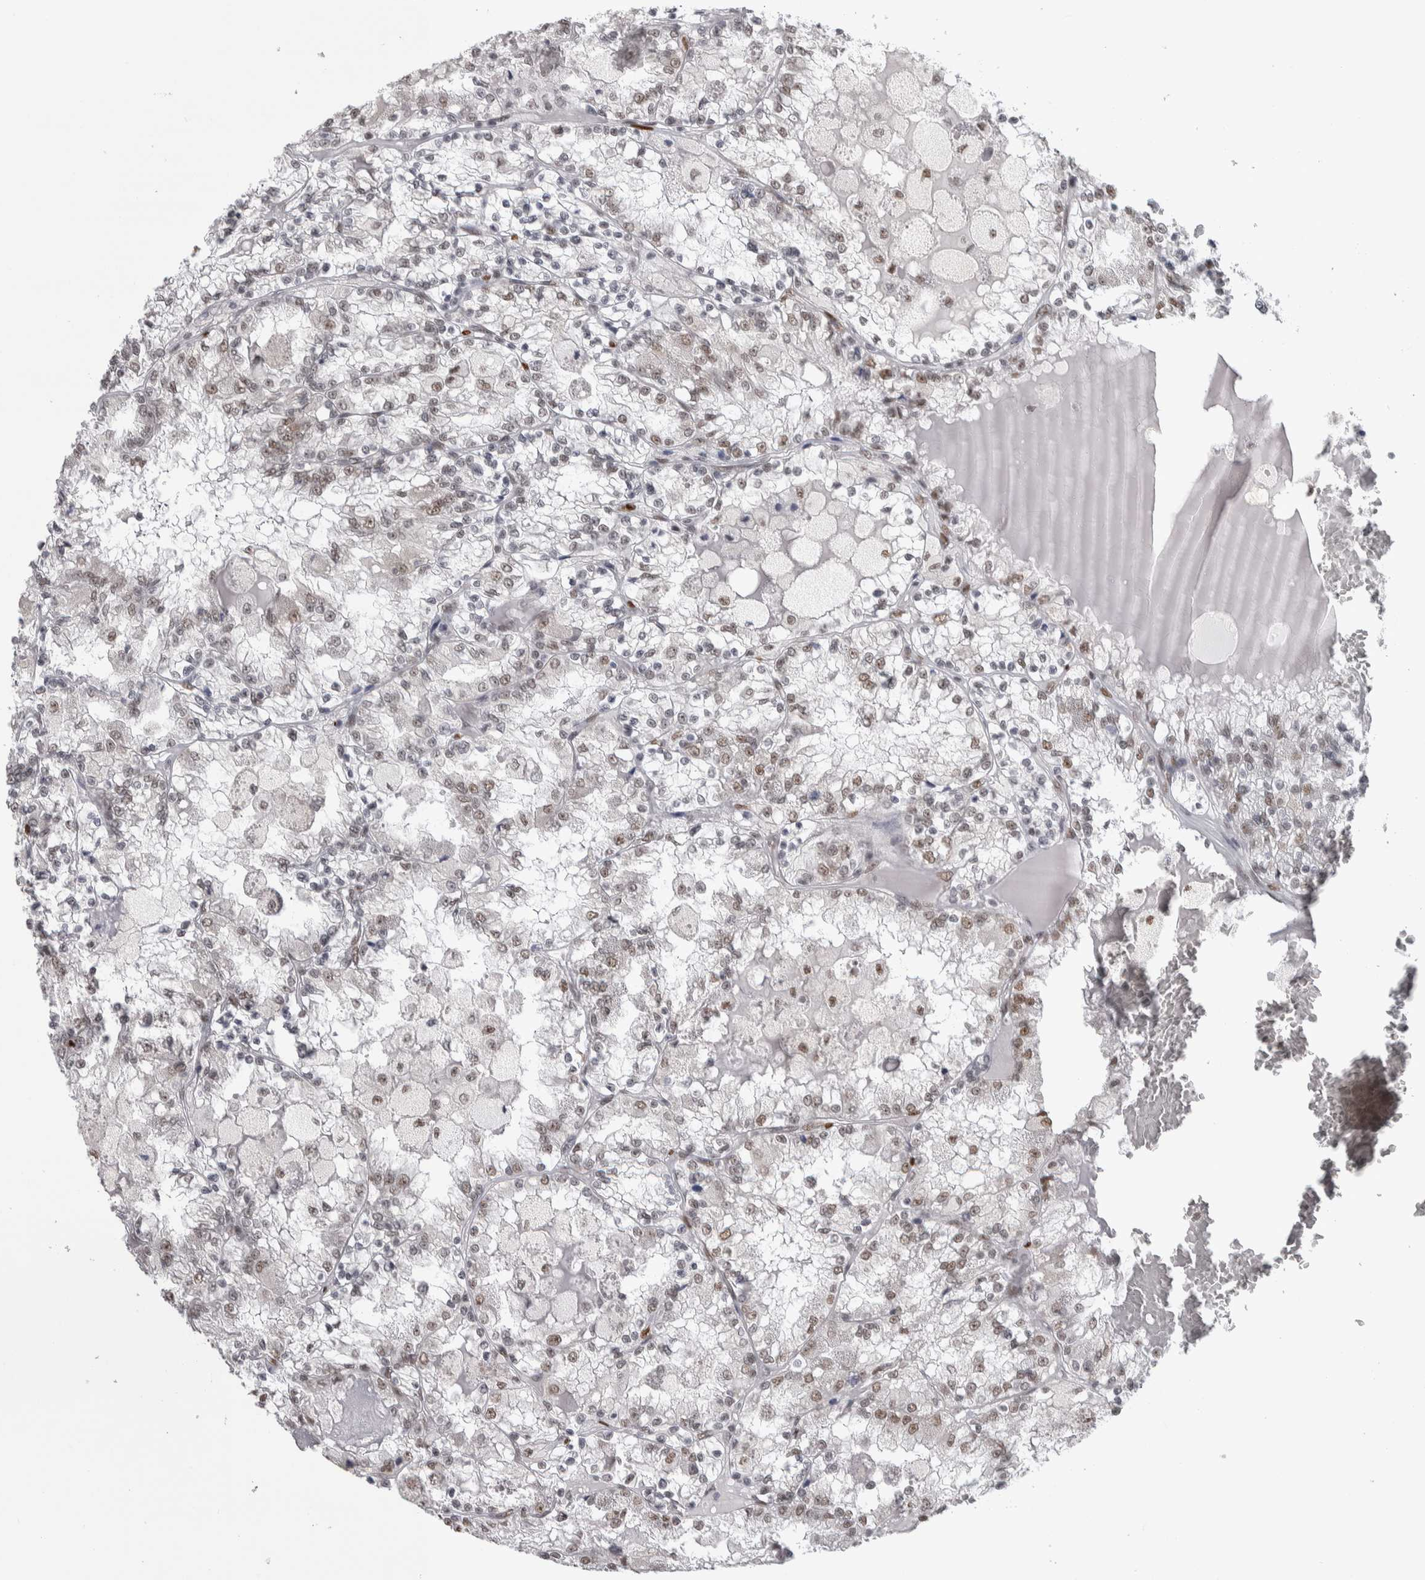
{"staining": {"intensity": "weak", "quantity": "25%-75%", "location": "nuclear"}, "tissue": "renal cancer", "cell_type": "Tumor cells", "image_type": "cancer", "snomed": [{"axis": "morphology", "description": "Adenocarcinoma, NOS"}, {"axis": "topography", "description": "Kidney"}], "caption": "Immunohistochemical staining of renal adenocarcinoma exhibits weak nuclear protein positivity in approximately 25%-75% of tumor cells.", "gene": "HEXIM2", "patient": {"sex": "female", "age": 56}}